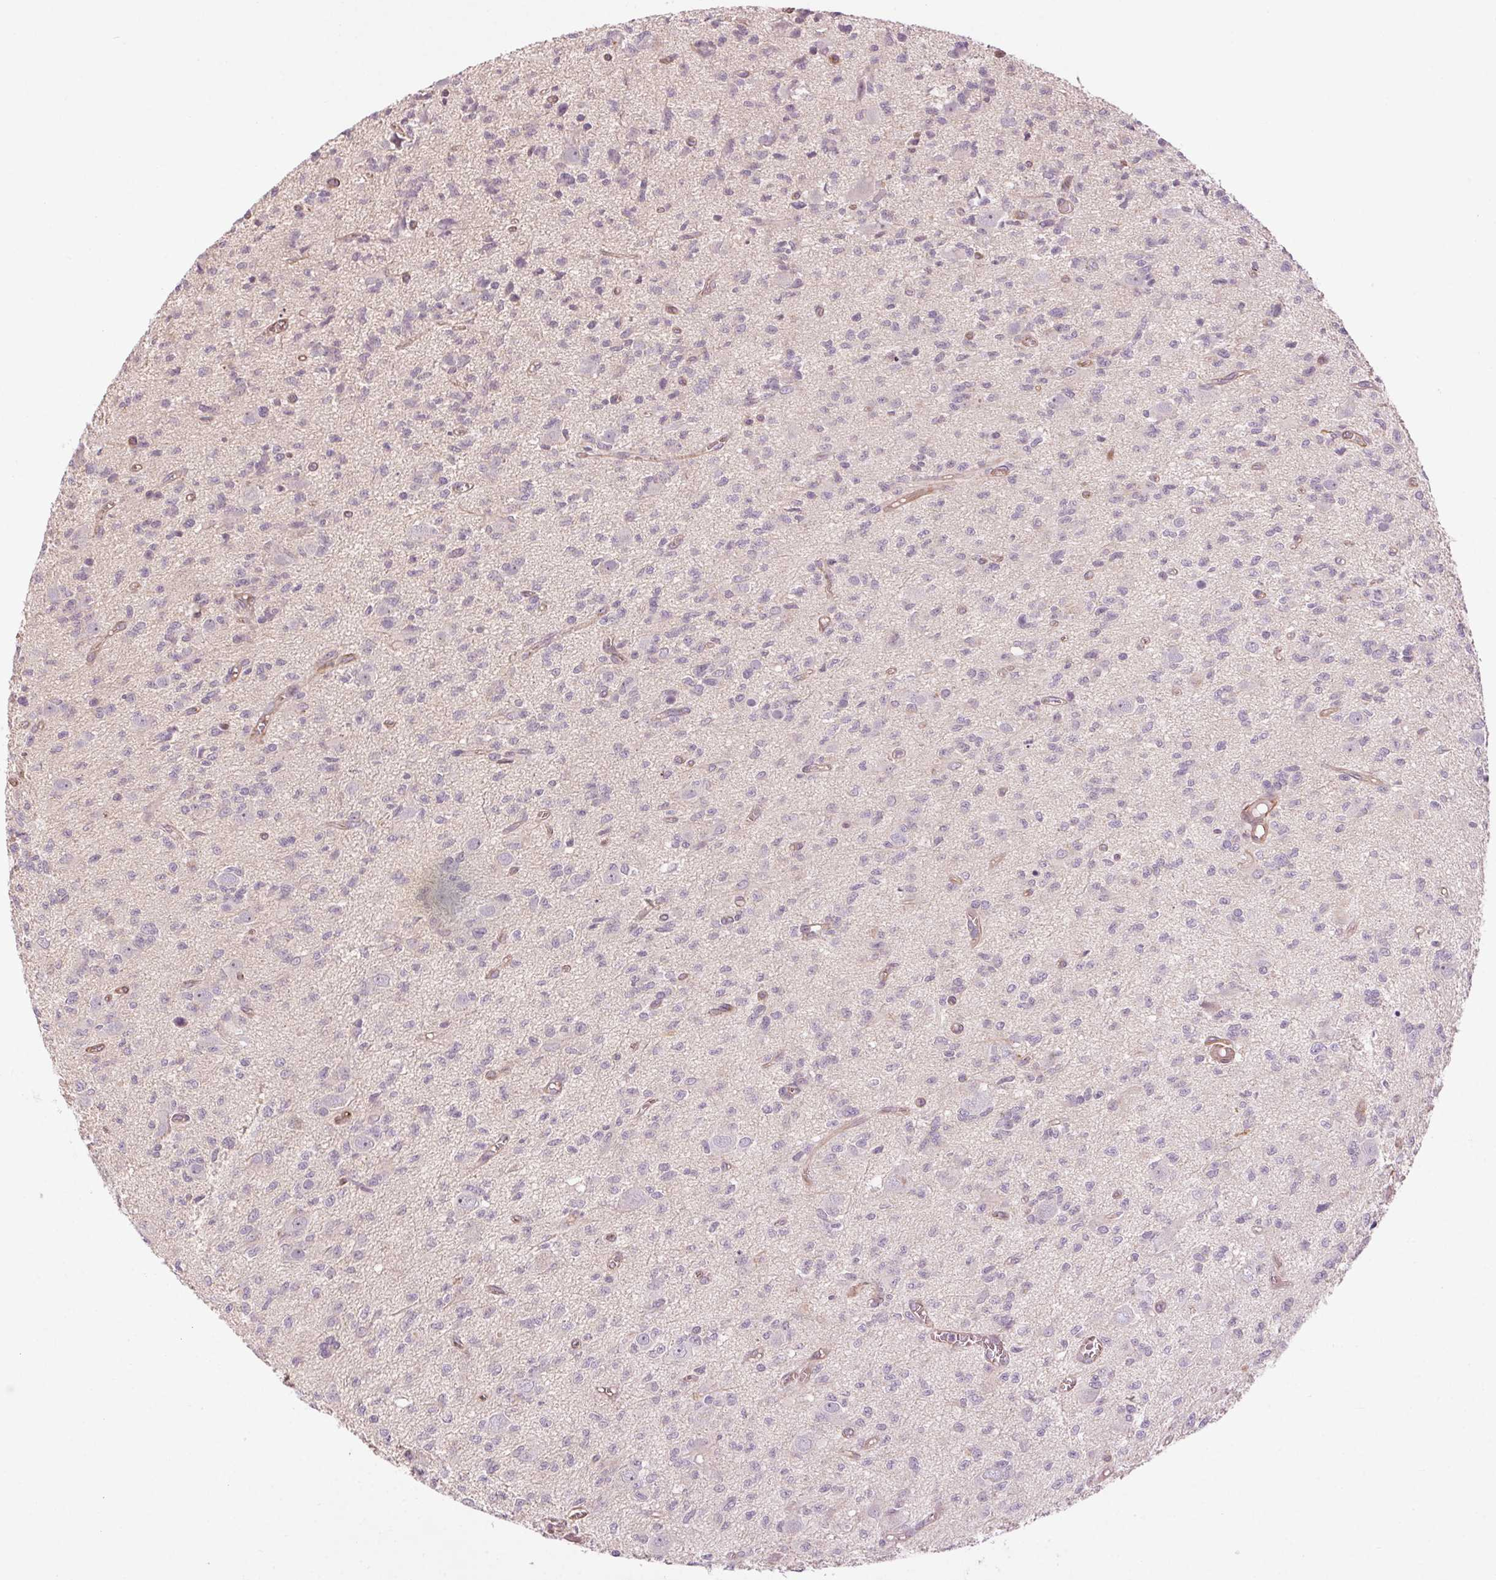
{"staining": {"intensity": "negative", "quantity": "none", "location": "none"}, "tissue": "glioma", "cell_type": "Tumor cells", "image_type": "cancer", "snomed": [{"axis": "morphology", "description": "Glioma, malignant, Low grade"}, {"axis": "topography", "description": "Brain"}], "caption": "Tumor cells are negative for protein expression in human malignant low-grade glioma.", "gene": "CCSER1", "patient": {"sex": "male", "age": 64}}